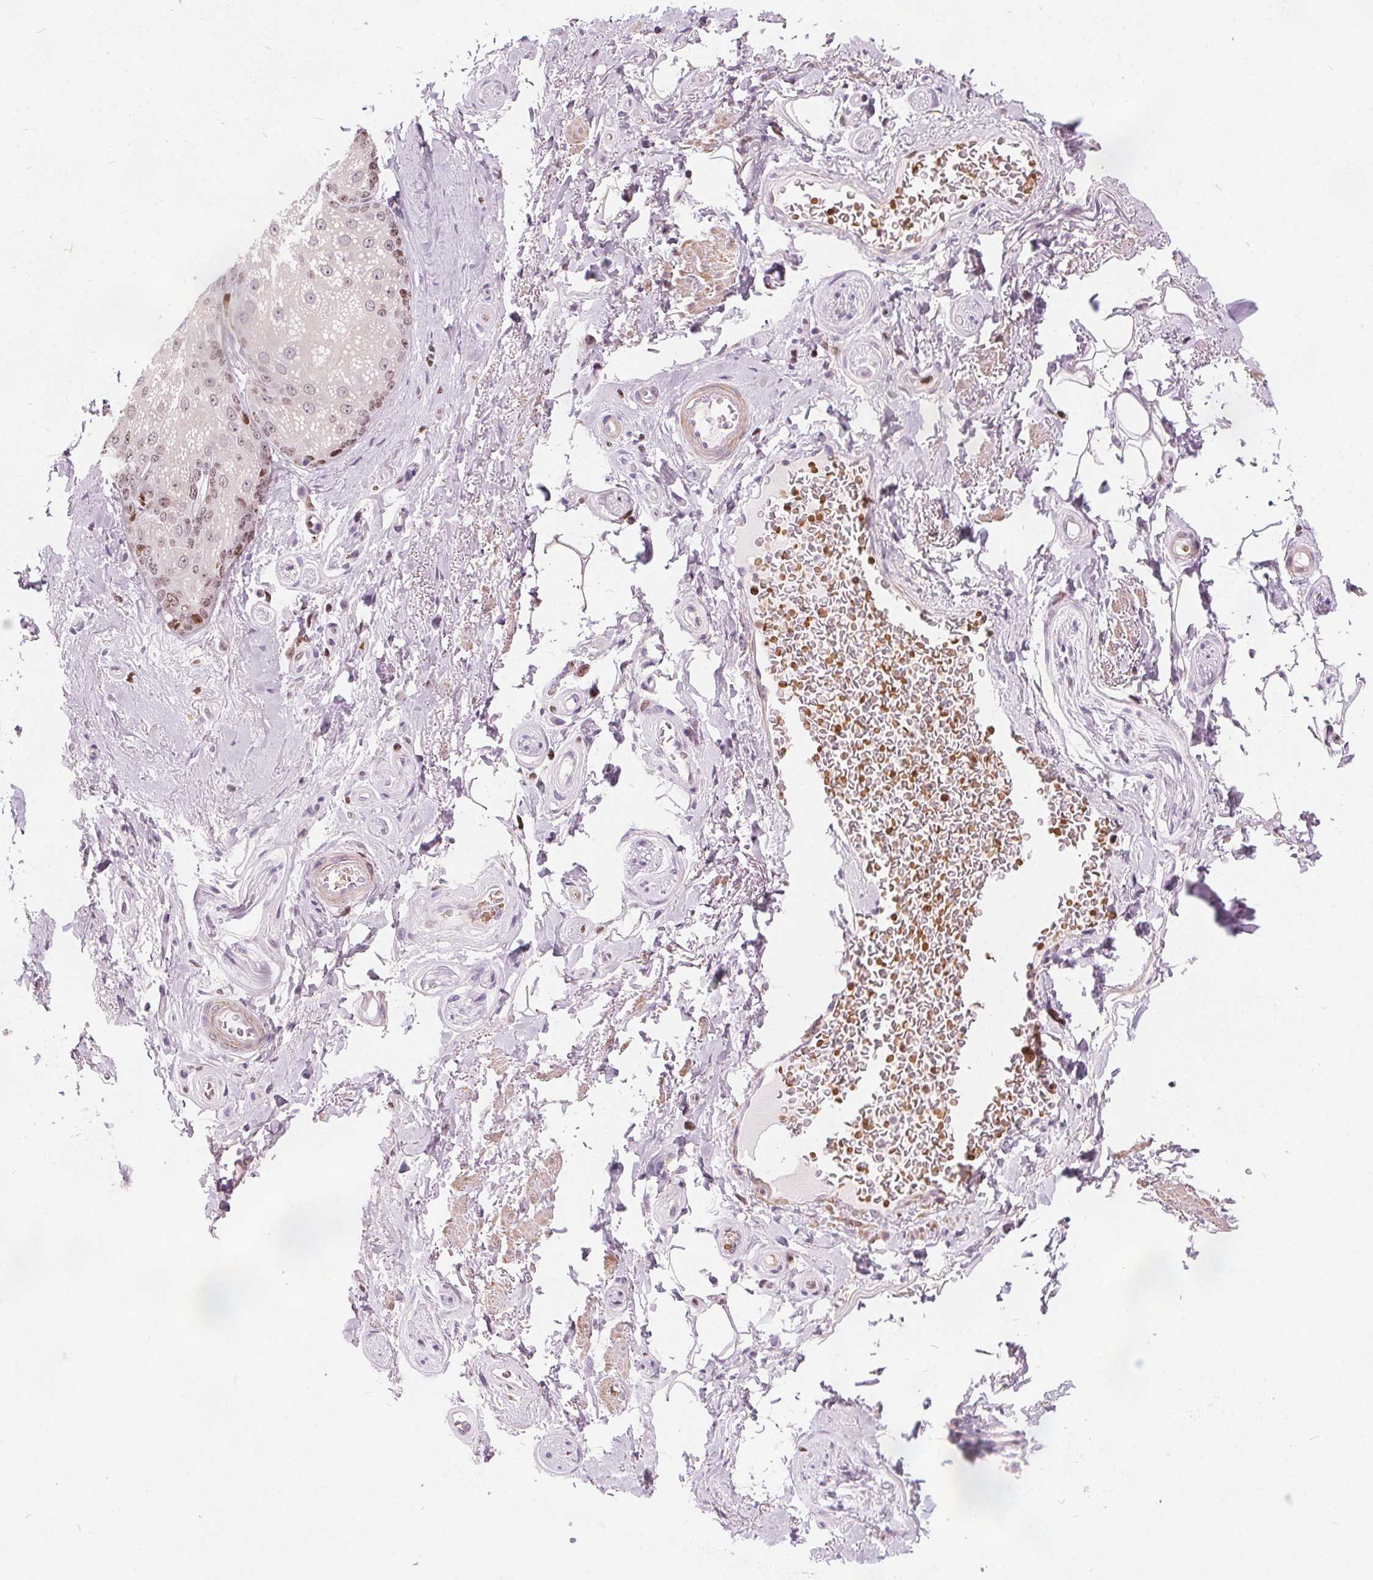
{"staining": {"intensity": "negative", "quantity": "none", "location": "none"}, "tissue": "adipose tissue", "cell_type": "Adipocytes", "image_type": "normal", "snomed": [{"axis": "morphology", "description": "Normal tissue, NOS"}, {"axis": "topography", "description": "Peripheral nerve tissue"}], "caption": "Photomicrograph shows no significant protein expression in adipocytes of unremarkable adipose tissue.", "gene": "ISLR2", "patient": {"sex": "male", "age": 51}}